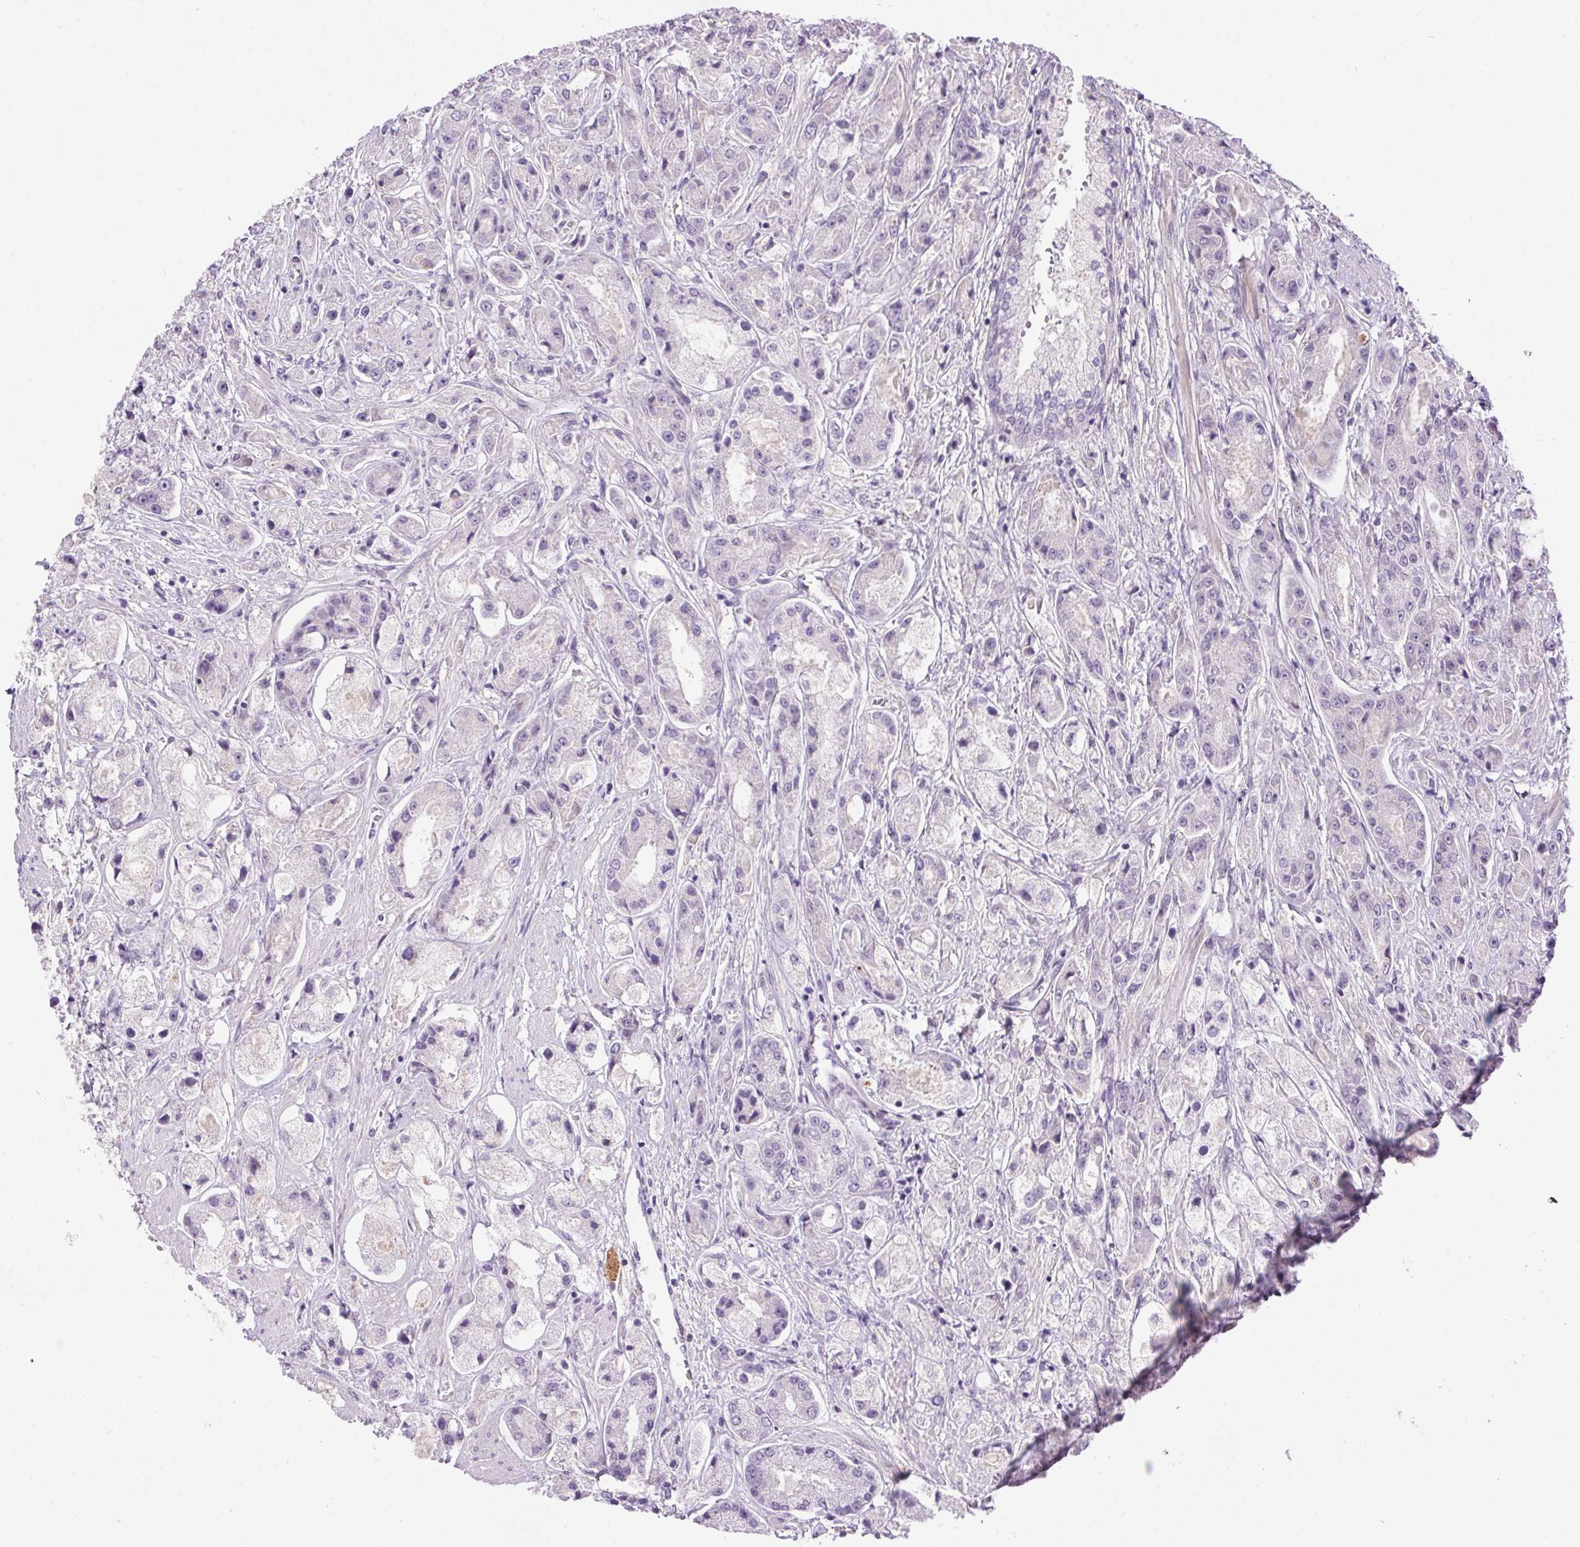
{"staining": {"intensity": "negative", "quantity": "none", "location": "none"}, "tissue": "prostate cancer", "cell_type": "Tumor cells", "image_type": "cancer", "snomed": [{"axis": "morphology", "description": "Adenocarcinoma, High grade"}, {"axis": "topography", "description": "Prostate"}], "caption": "DAB immunohistochemical staining of human prostate cancer shows no significant positivity in tumor cells.", "gene": "LRRTM1", "patient": {"sex": "male", "age": 67}}